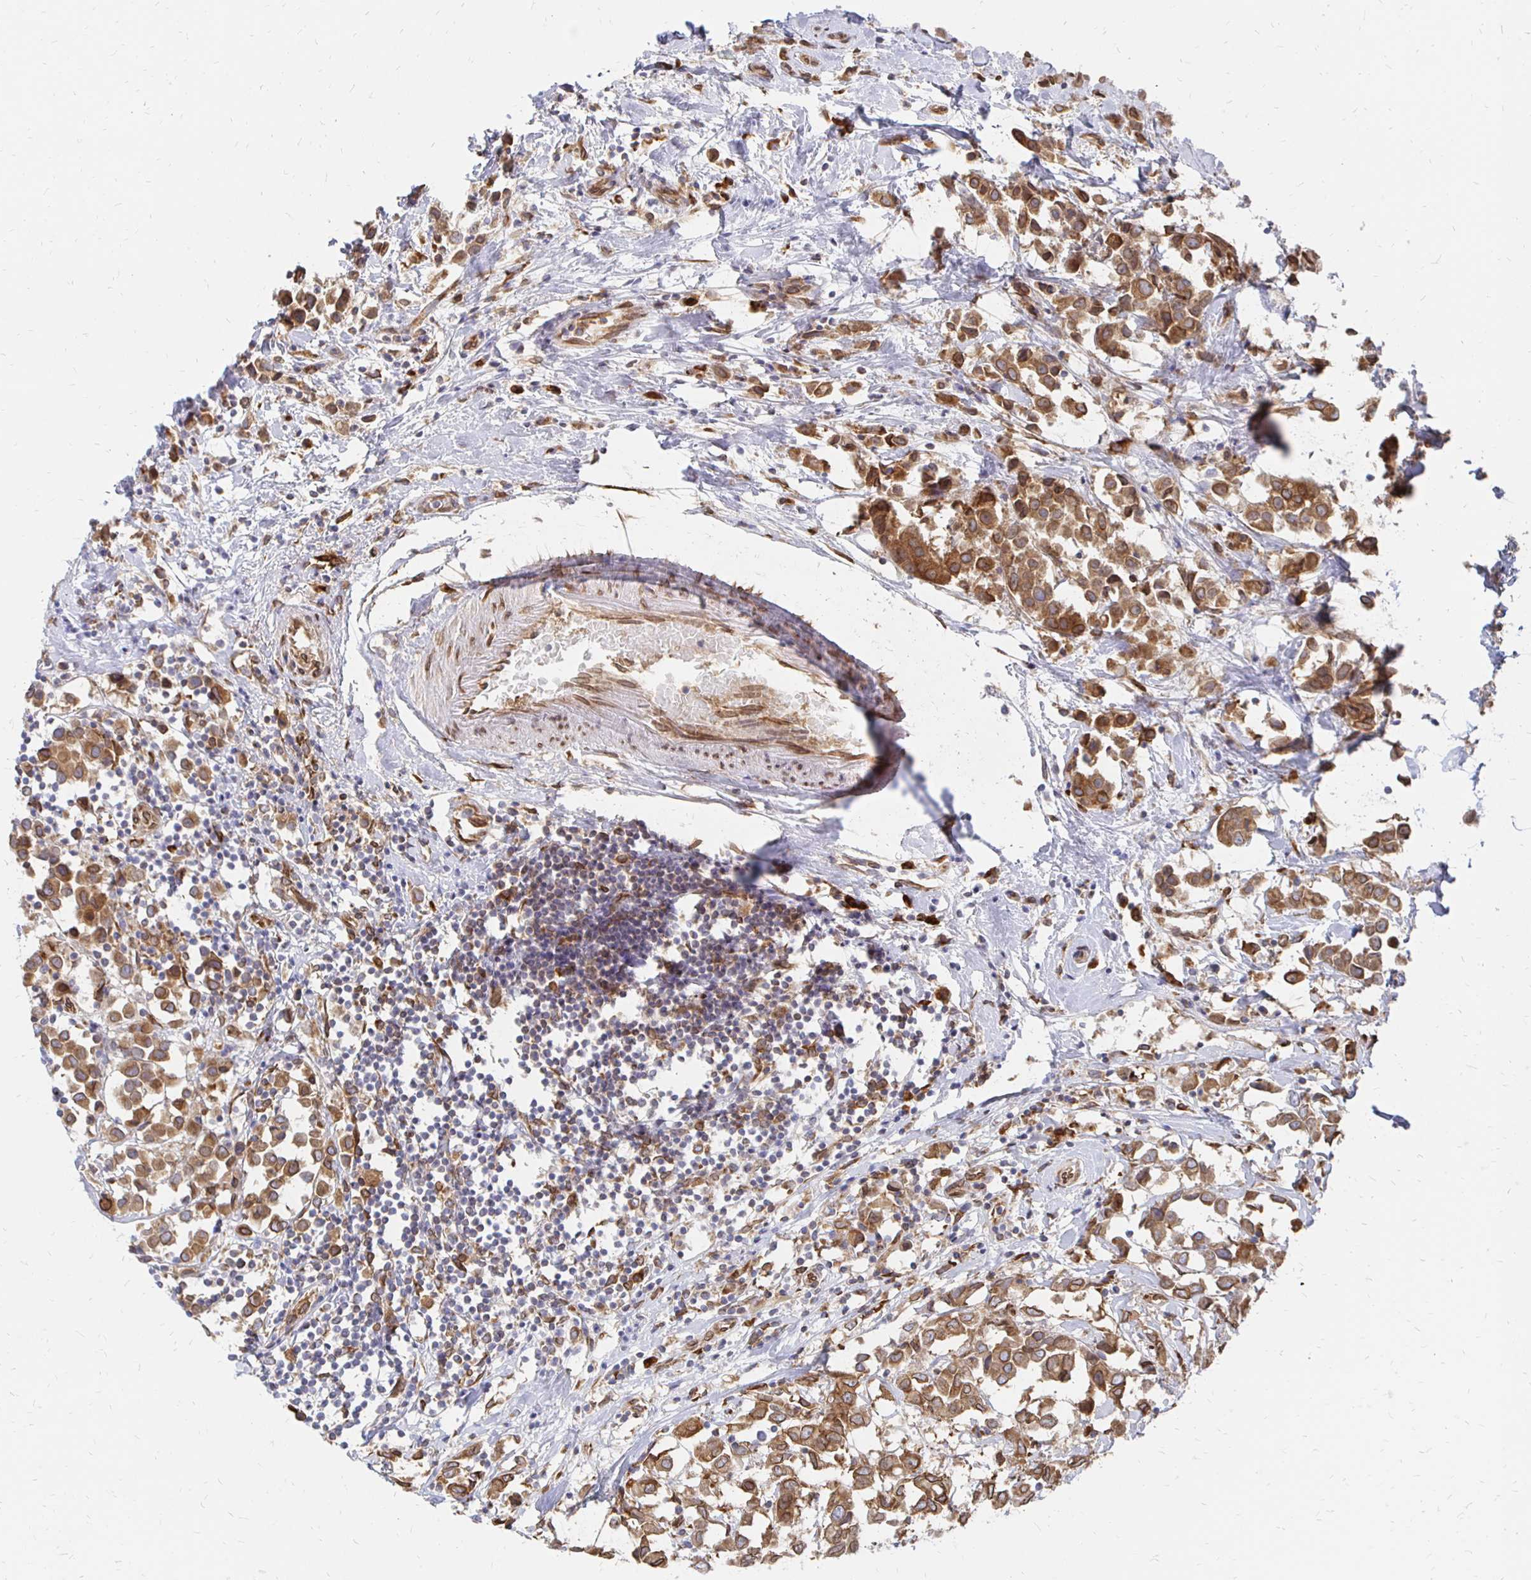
{"staining": {"intensity": "strong", "quantity": ">75%", "location": "cytoplasmic/membranous,nuclear"}, "tissue": "breast cancer", "cell_type": "Tumor cells", "image_type": "cancer", "snomed": [{"axis": "morphology", "description": "Duct carcinoma"}, {"axis": "topography", "description": "Breast"}], "caption": "Breast cancer (invasive ductal carcinoma) tissue displays strong cytoplasmic/membranous and nuclear expression in approximately >75% of tumor cells, visualized by immunohistochemistry. (DAB (3,3'-diaminobenzidine) = brown stain, brightfield microscopy at high magnification).", "gene": "PELI3", "patient": {"sex": "female", "age": 61}}